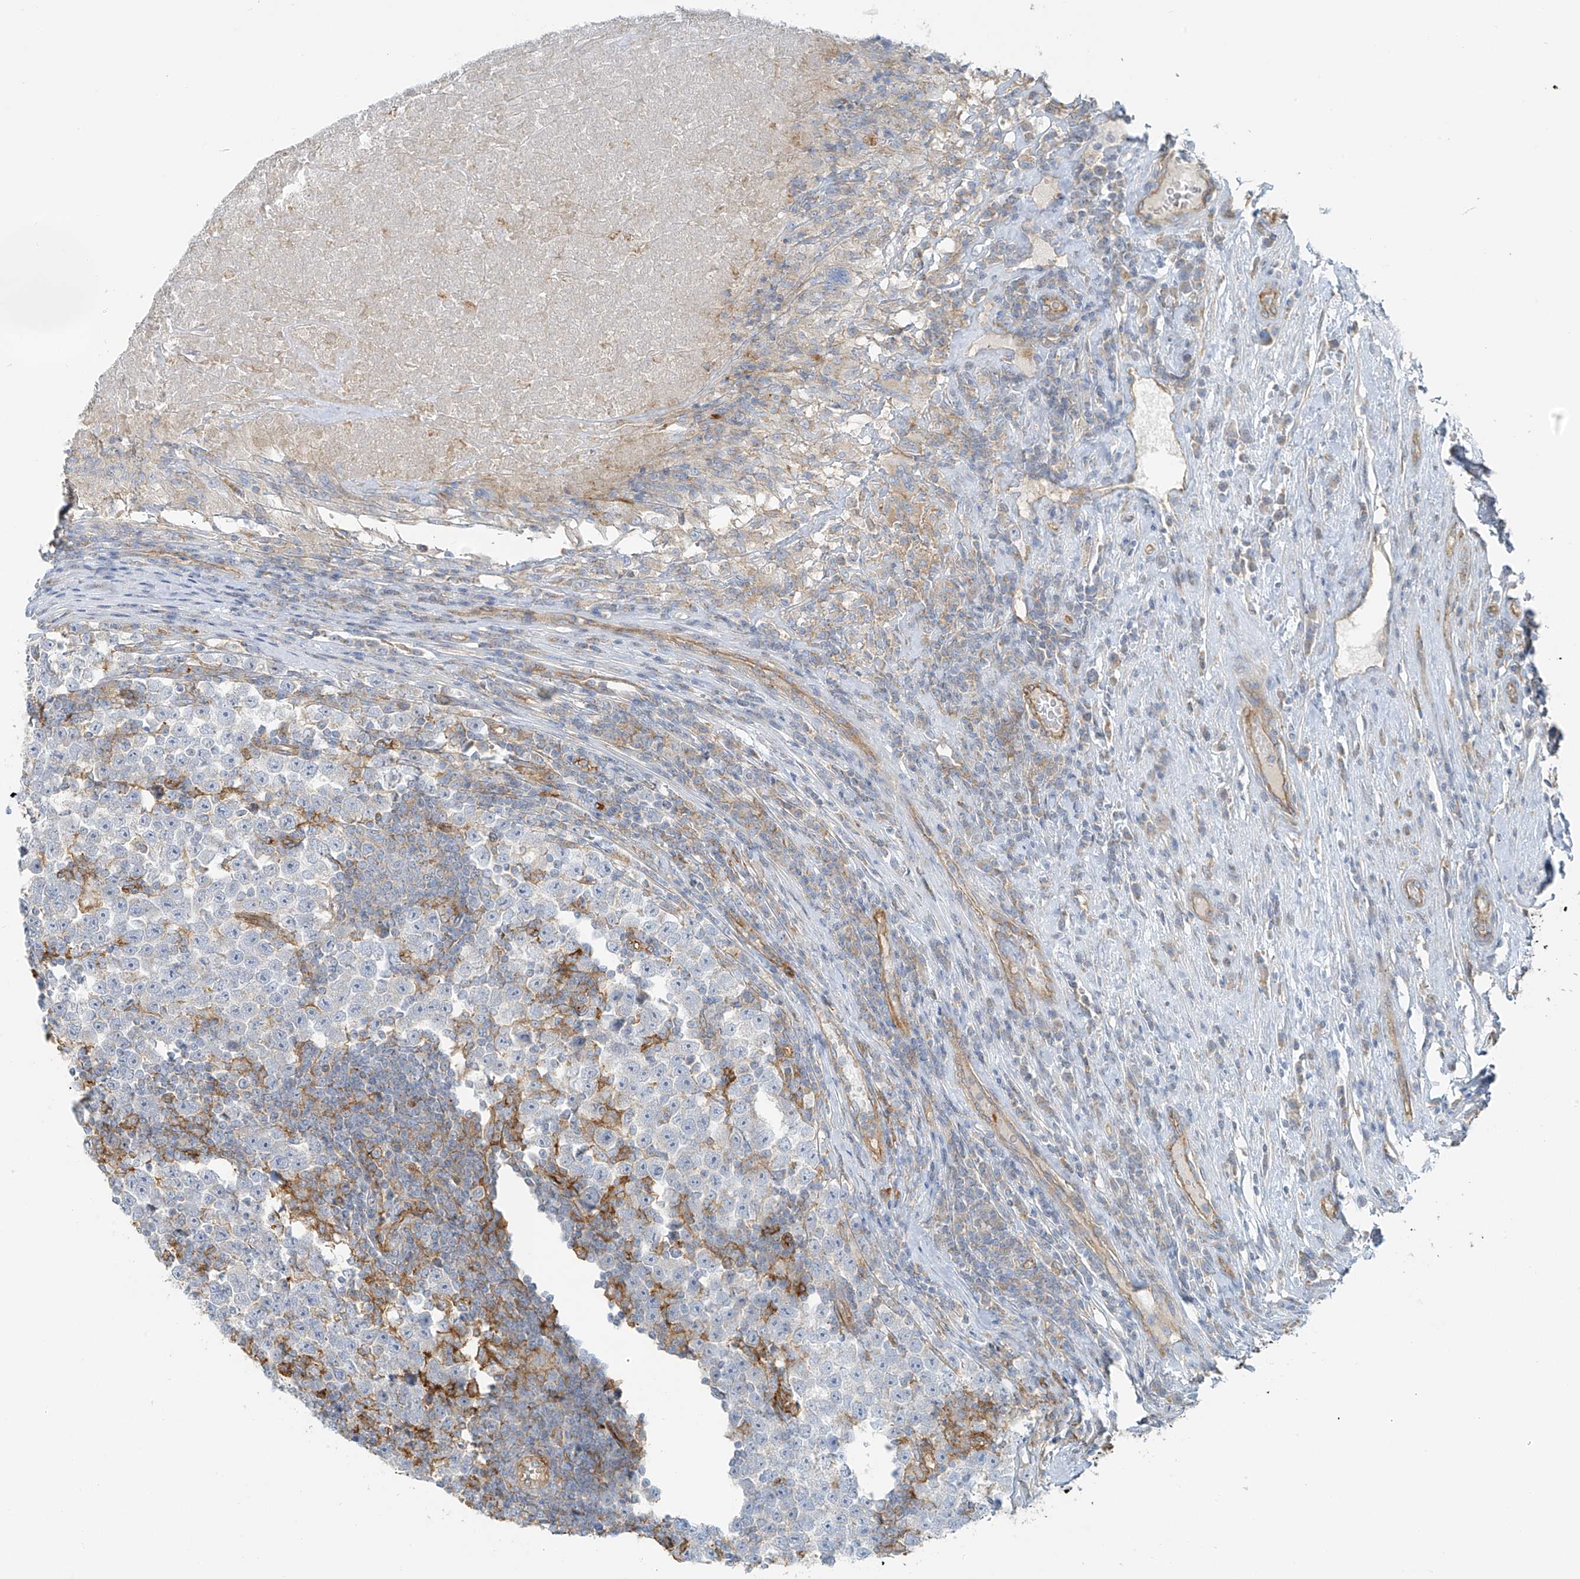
{"staining": {"intensity": "negative", "quantity": "none", "location": "none"}, "tissue": "testis cancer", "cell_type": "Tumor cells", "image_type": "cancer", "snomed": [{"axis": "morphology", "description": "Normal tissue, NOS"}, {"axis": "morphology", "description": "Seminoma, NOS"}, {"axis": "topography", "description": "Testis"}], "caption": "This is an immunohistochemistry (IHC) histopathology image of testis cancer (seminoma). There is no expression in tumor cells.", "gene": "VAMP5", "patient": {"sex": "male", "age": 43}}